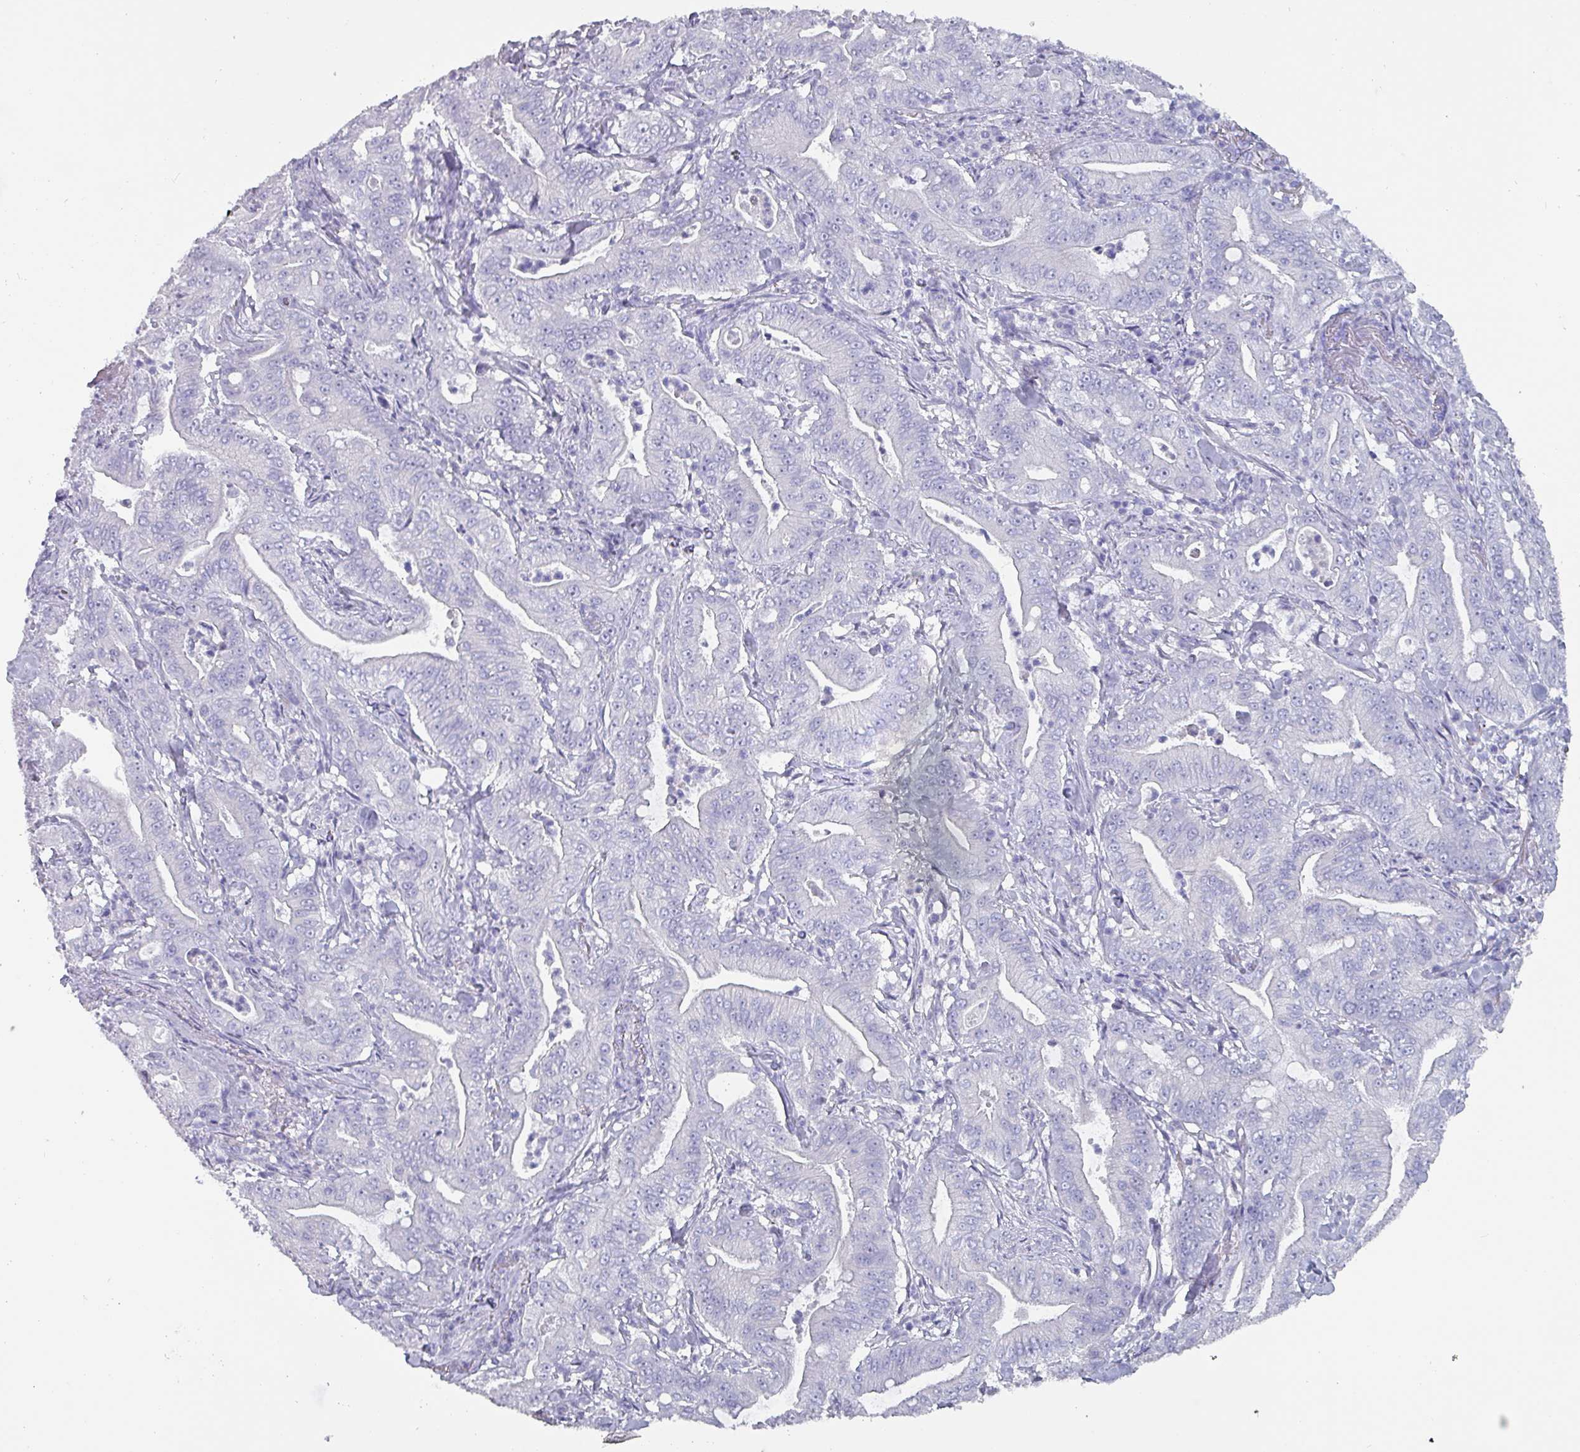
{"staining": {"intensity": "negative", "quantity": "none", "location": "none"}, "tissue": "pancreatic cancer", "cell_type": "Tumor cells", "image_type": "cancer", "snomed": [{"axis": "morphology", "description": "Adenocarcinoma, NOS"}, {"axis": "topography", "description": "Pancreas"}], "caption": "This photomicrograph is of pancreatic adenocarcinoma stained with immunohistochemistry (IHC) to label a protein in brown with the nuclei are counter-stained blue. There is no positivity in tumor cells.", "gene": "INS-IGF2", "patient": {"sex": "male", "age": 71}}